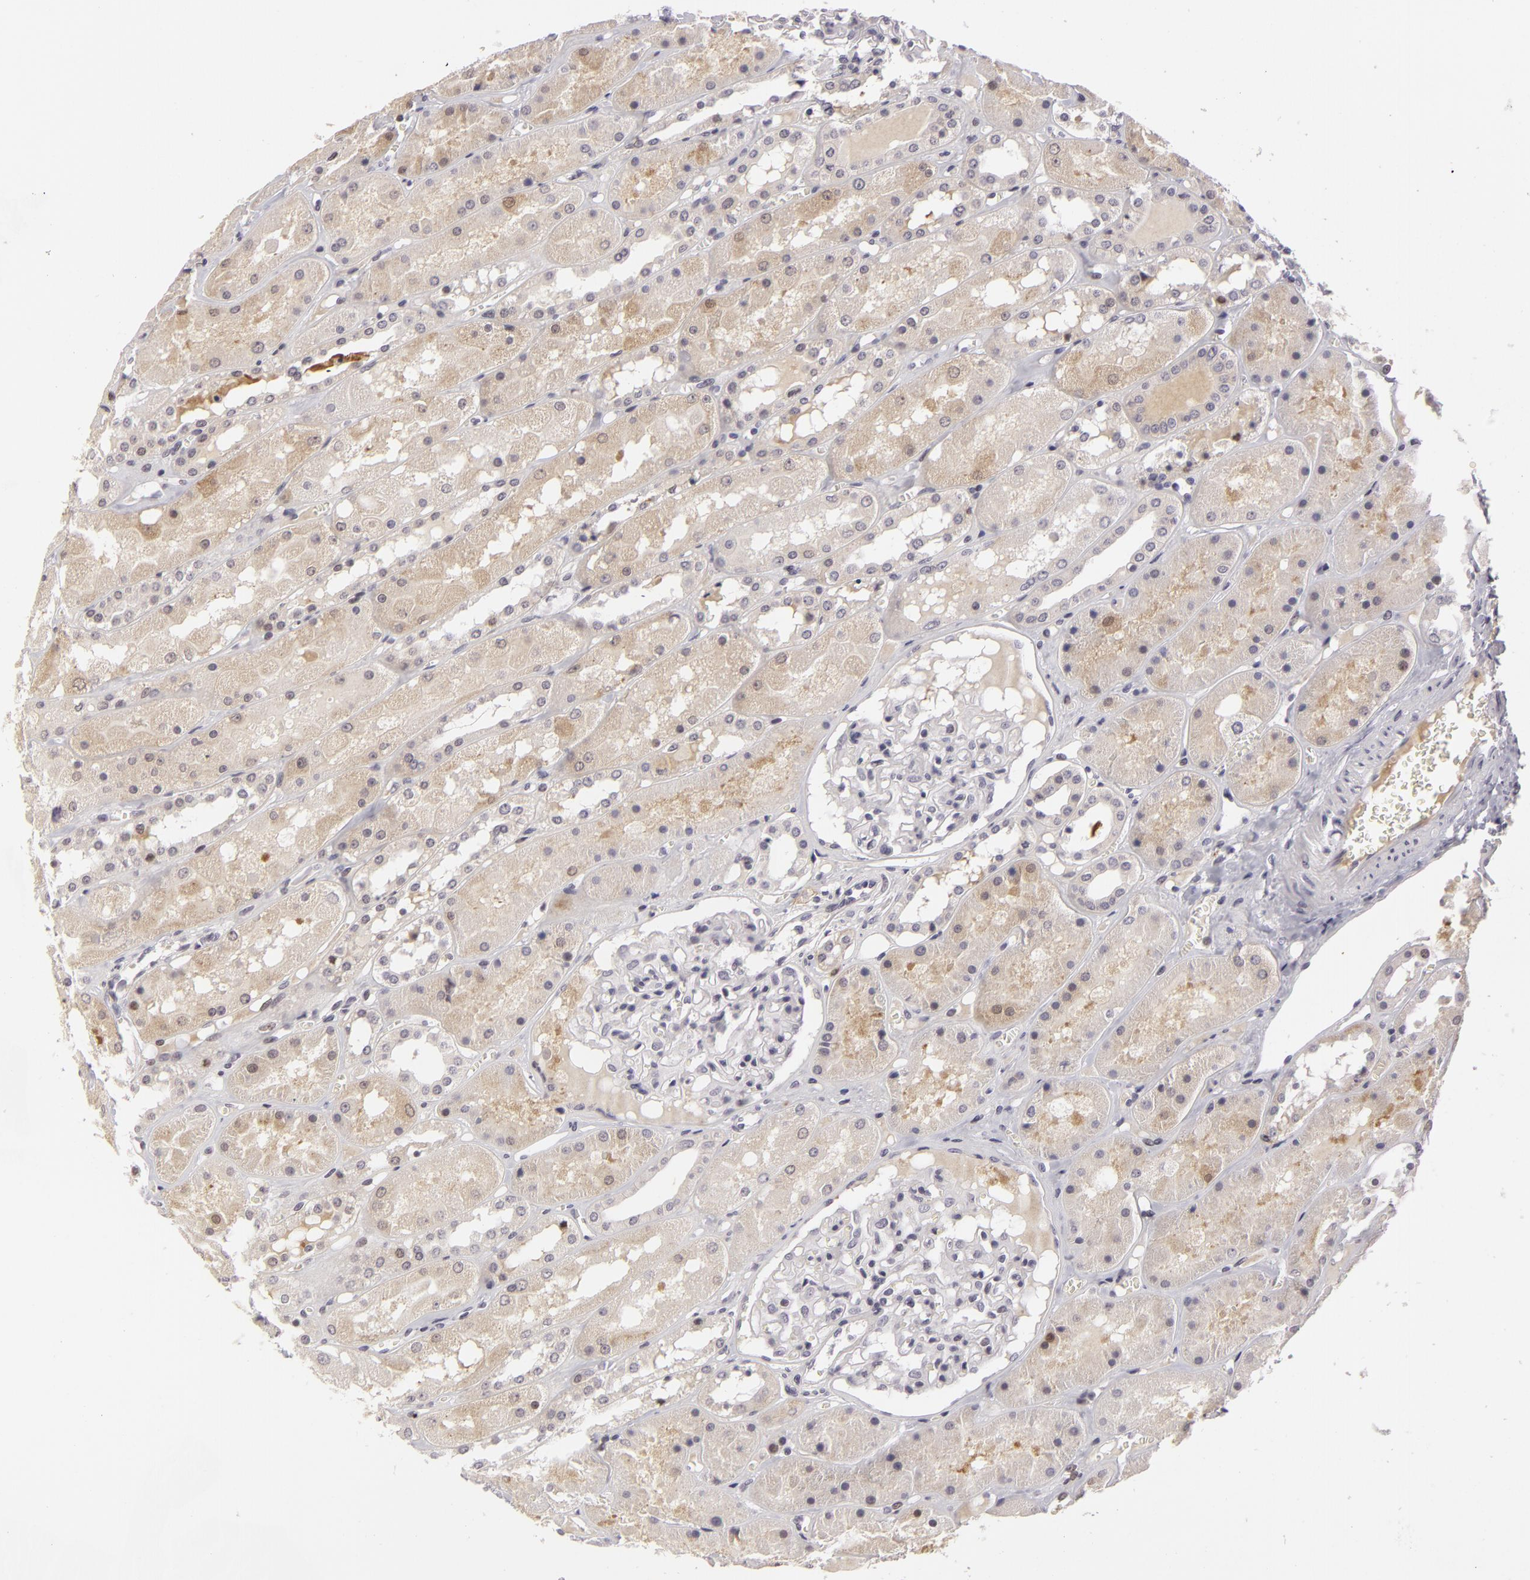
{"staining": {"intensity": "negative", "quantity": "none", "location": "none"}, "tissue": "kidney", "cell_type": "Cells in glomeruli", "image_type": "normal", "snomed": [{"axis": "morphology", "description": "Normal tissue, NOS"}, {"axis": "topography", "description": "Kidney"}], "caption": "Normal kidney was stained to show a protein in brown. There is no significant staining in cells in glomeruli.", "gene": "CTNNB1", "patient": {"sex": "male", "age": 36}}